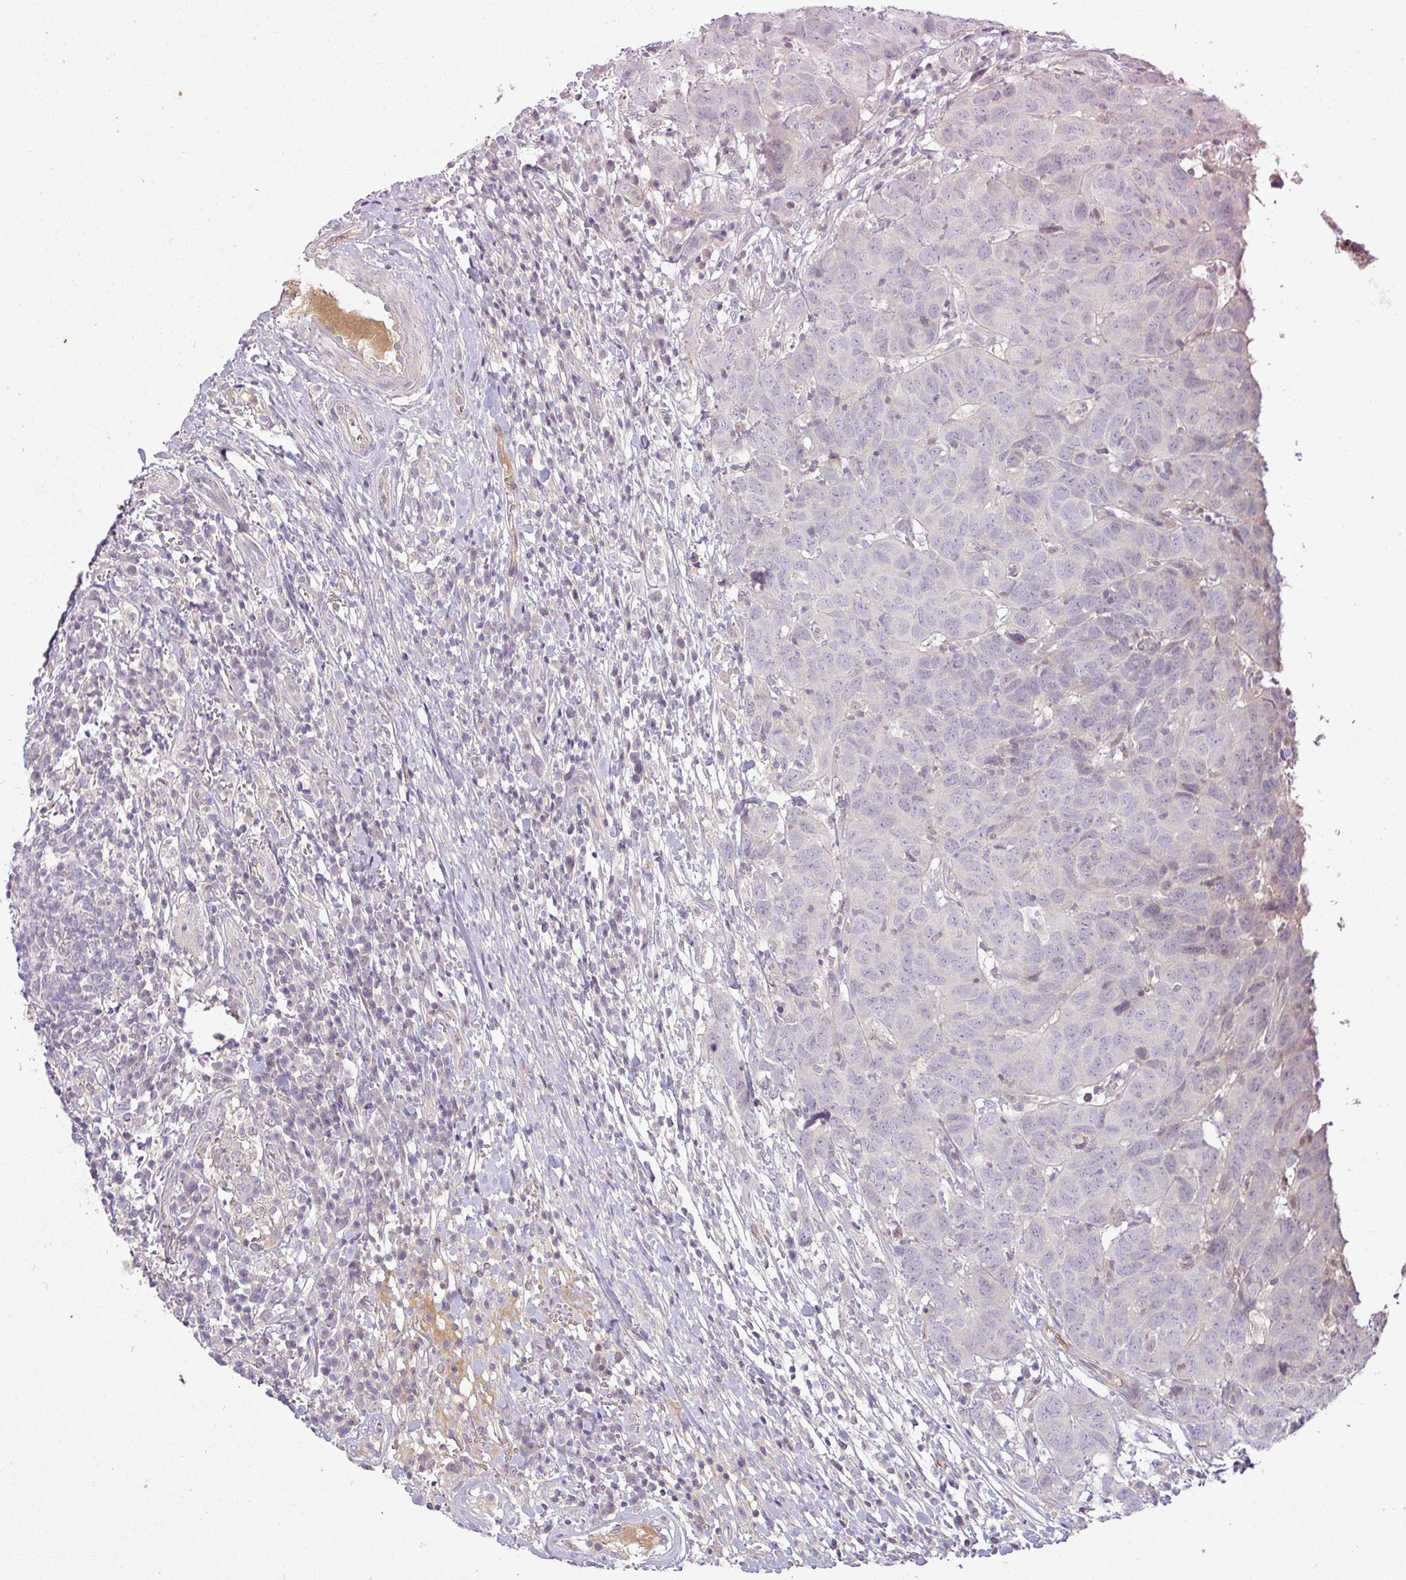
{"staining": {"intensity": "negative", "quantity": "none", "location": "none"}, "tissue": "head and neck cancer", "cell_type": "Tumor cells", "image_type": "cancer", "snomed": [{"axis": "morphology", "description": "Normal tissue, NOS"}, {"axis": "morphology", "description": "Squamous cell carcinoma, NOS"}, {"axis": "topography", "description": "Skeletal muscle"}, {"axis": "topography", "description": "Vascular tissue"}, {"axis": "topography", "description": "Peripheral nerve tissue"}, {"axis": "topography", "description": "Head-Neck"}], "caption": "A high-resolution photomicrograph shows immunohistochemistry staining of head and neck cancer (squamous cell carcinoma), which displays no significant positivity in tumor cells. The staining was performed using DAB (3,3'-diaminobenzidine) to visualize the protein expression in brown, while the nuclei were stained in blue with hematoxylin (Magnification: 20x).", "gene": "APOM", "patient": {"sex": "male", "age": 66}}